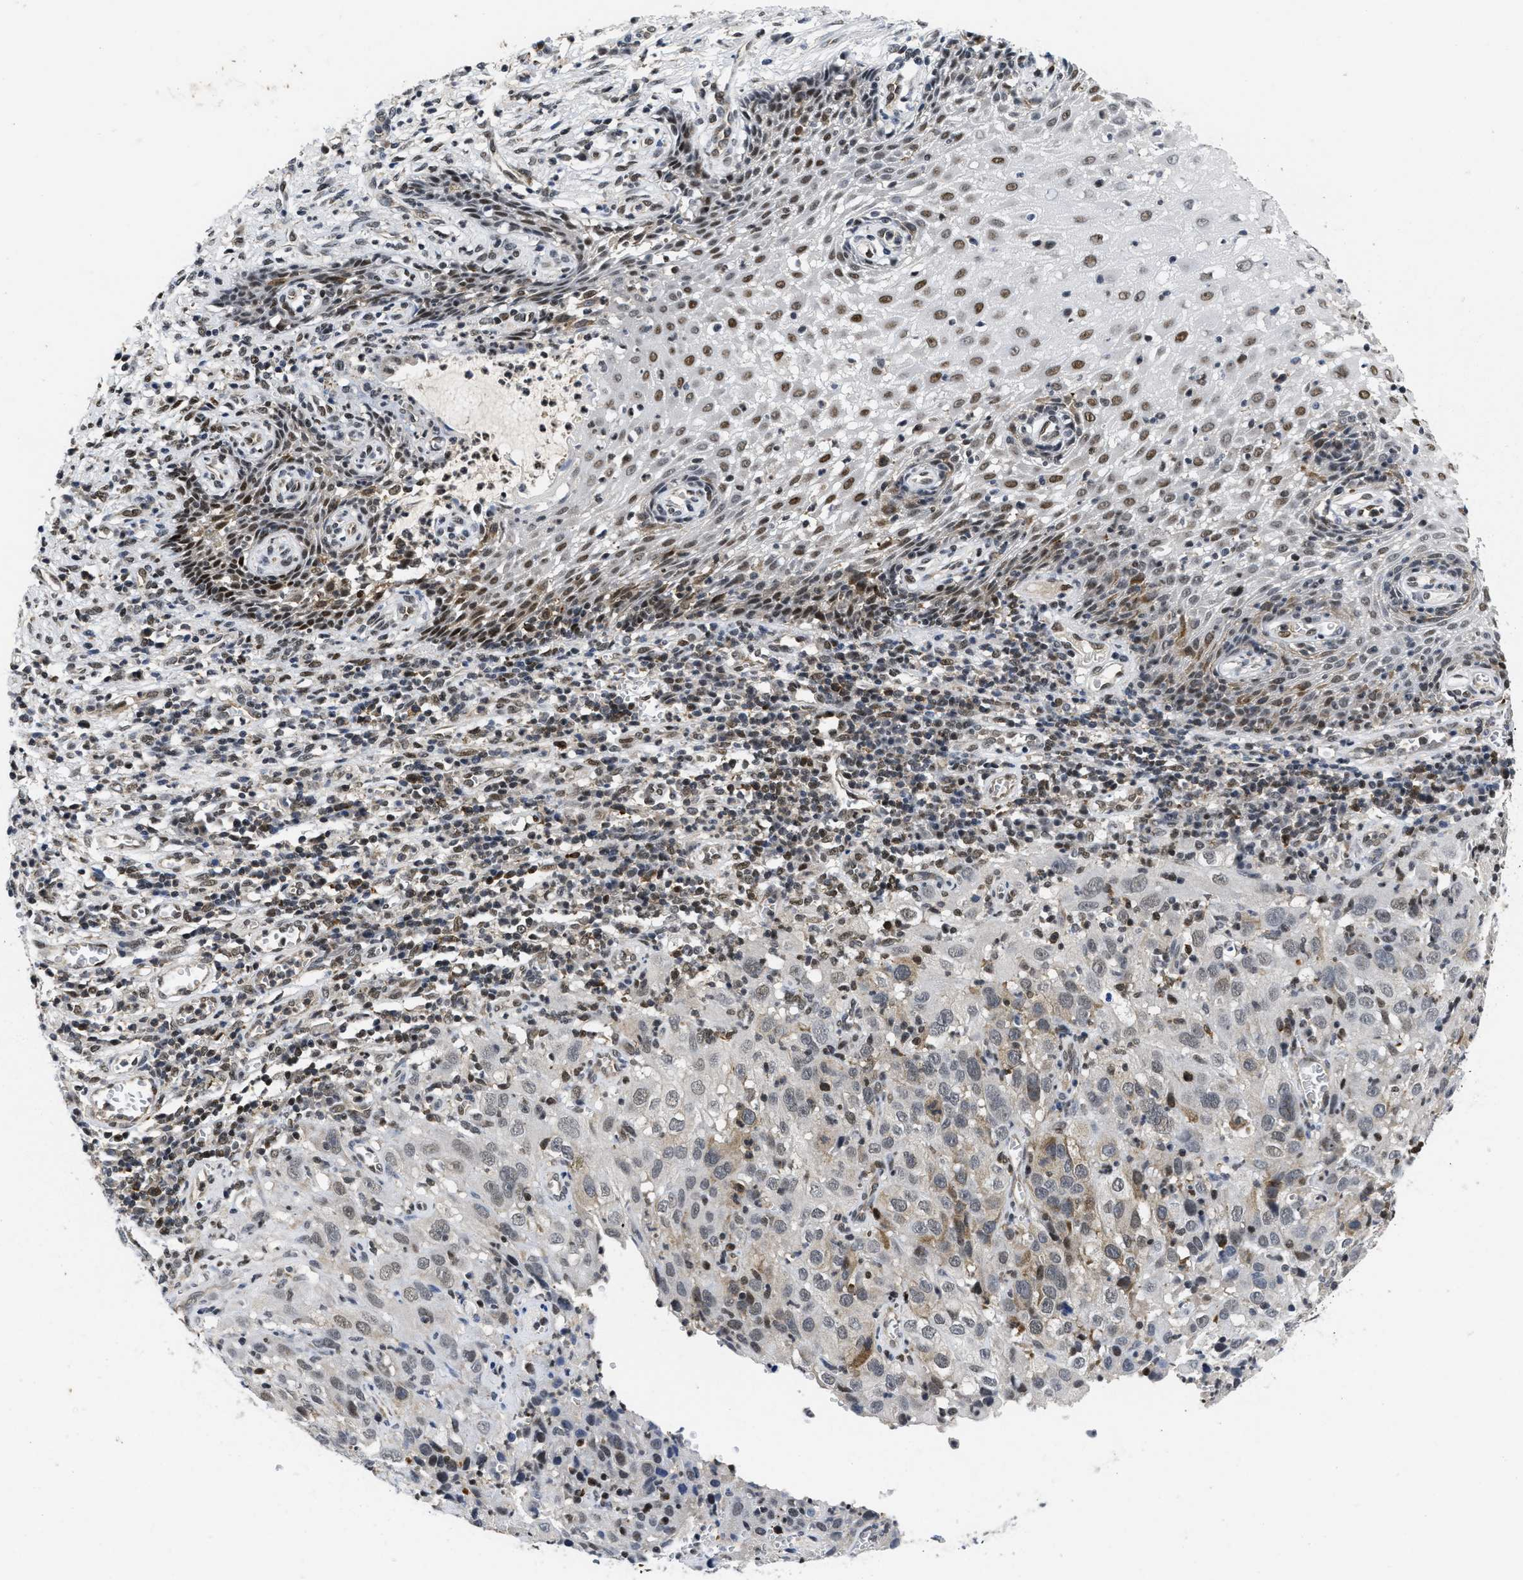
{"staining": {"intensity": "moderate", "quantity": "<25%", "location": "cytoplasmic/membranous"}, "tissue": "cervical cancer", "cell_type": "Tumor cells", "image_type": "cancer", "snomed": [{"axis": "morphology", "description": "Squamous cell carcinoma, NOS"}, {"axis": "topography", "description": "Cervix"}], "caption": "IHC micrograph of neoplastic tissue: cervical squamous cell carcinoma stained using immunohistochemistry demonstrates low levels of moderate protein expression localized specifically in the cytoplasmic/membranous of tumor cells, appearing as a cytoplasmic/membranous brown color.", "gene": "HIF1A", "patient": {"sex": "female", "age": 32}}